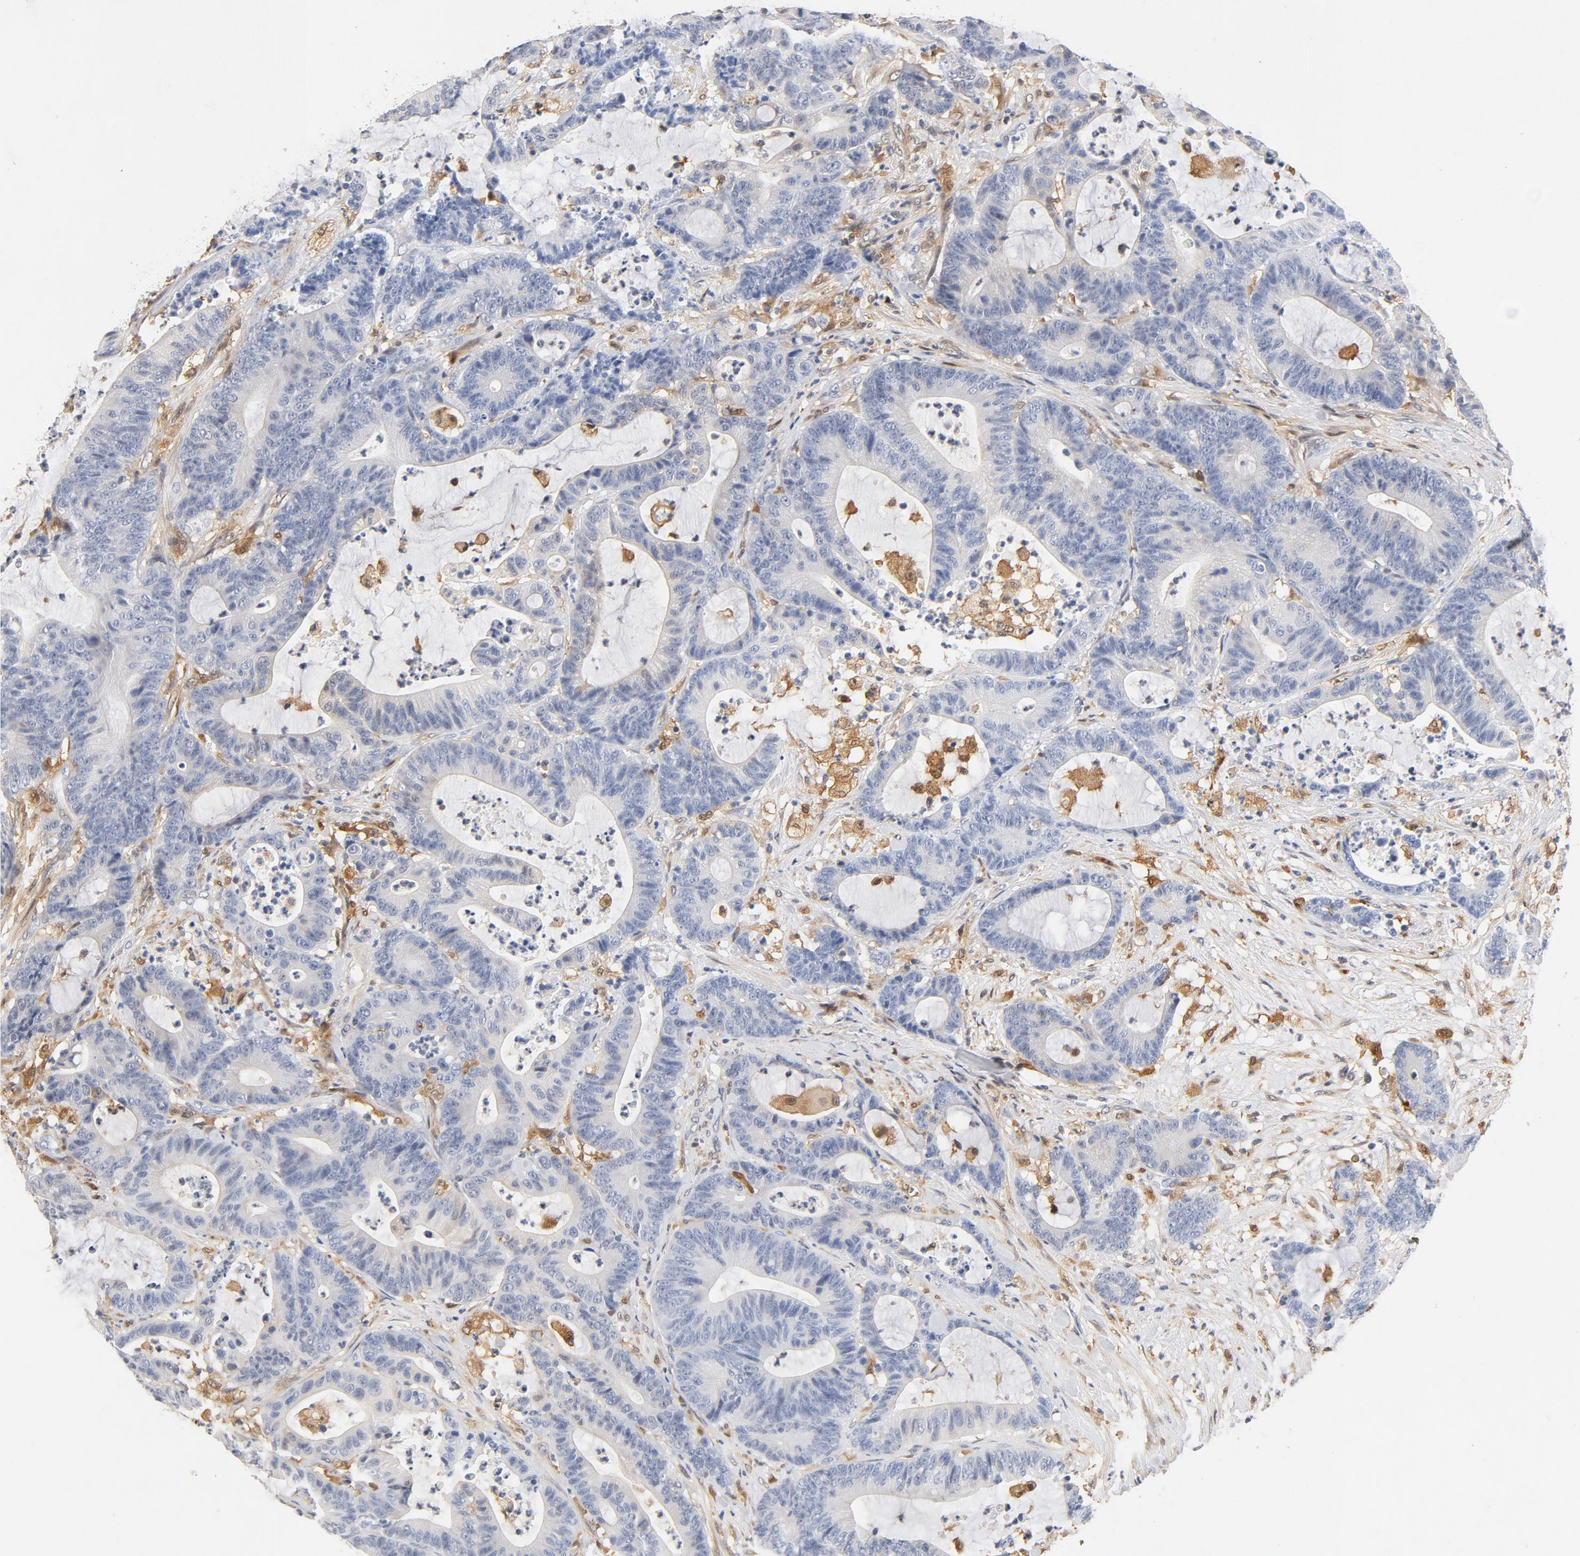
{"staining": {"intensity": "negative", "quantity": "none", "location": "none"}, "tissue": "colorectal cancer", "cell_type": "Tumor cells", "image_type": "cancer", "snomed": [{"axis": "morphology", "description": "Adenocarcinoma, NOS"}, {"axis": "topography", "description": "Colon"}], "caption": "This is a image of IHC staining of adenocarcinoma (colorectal), which shows no staining in tumor cells.", "gene": "STAT1", "patient": {"sex": "female", "age": 84}}